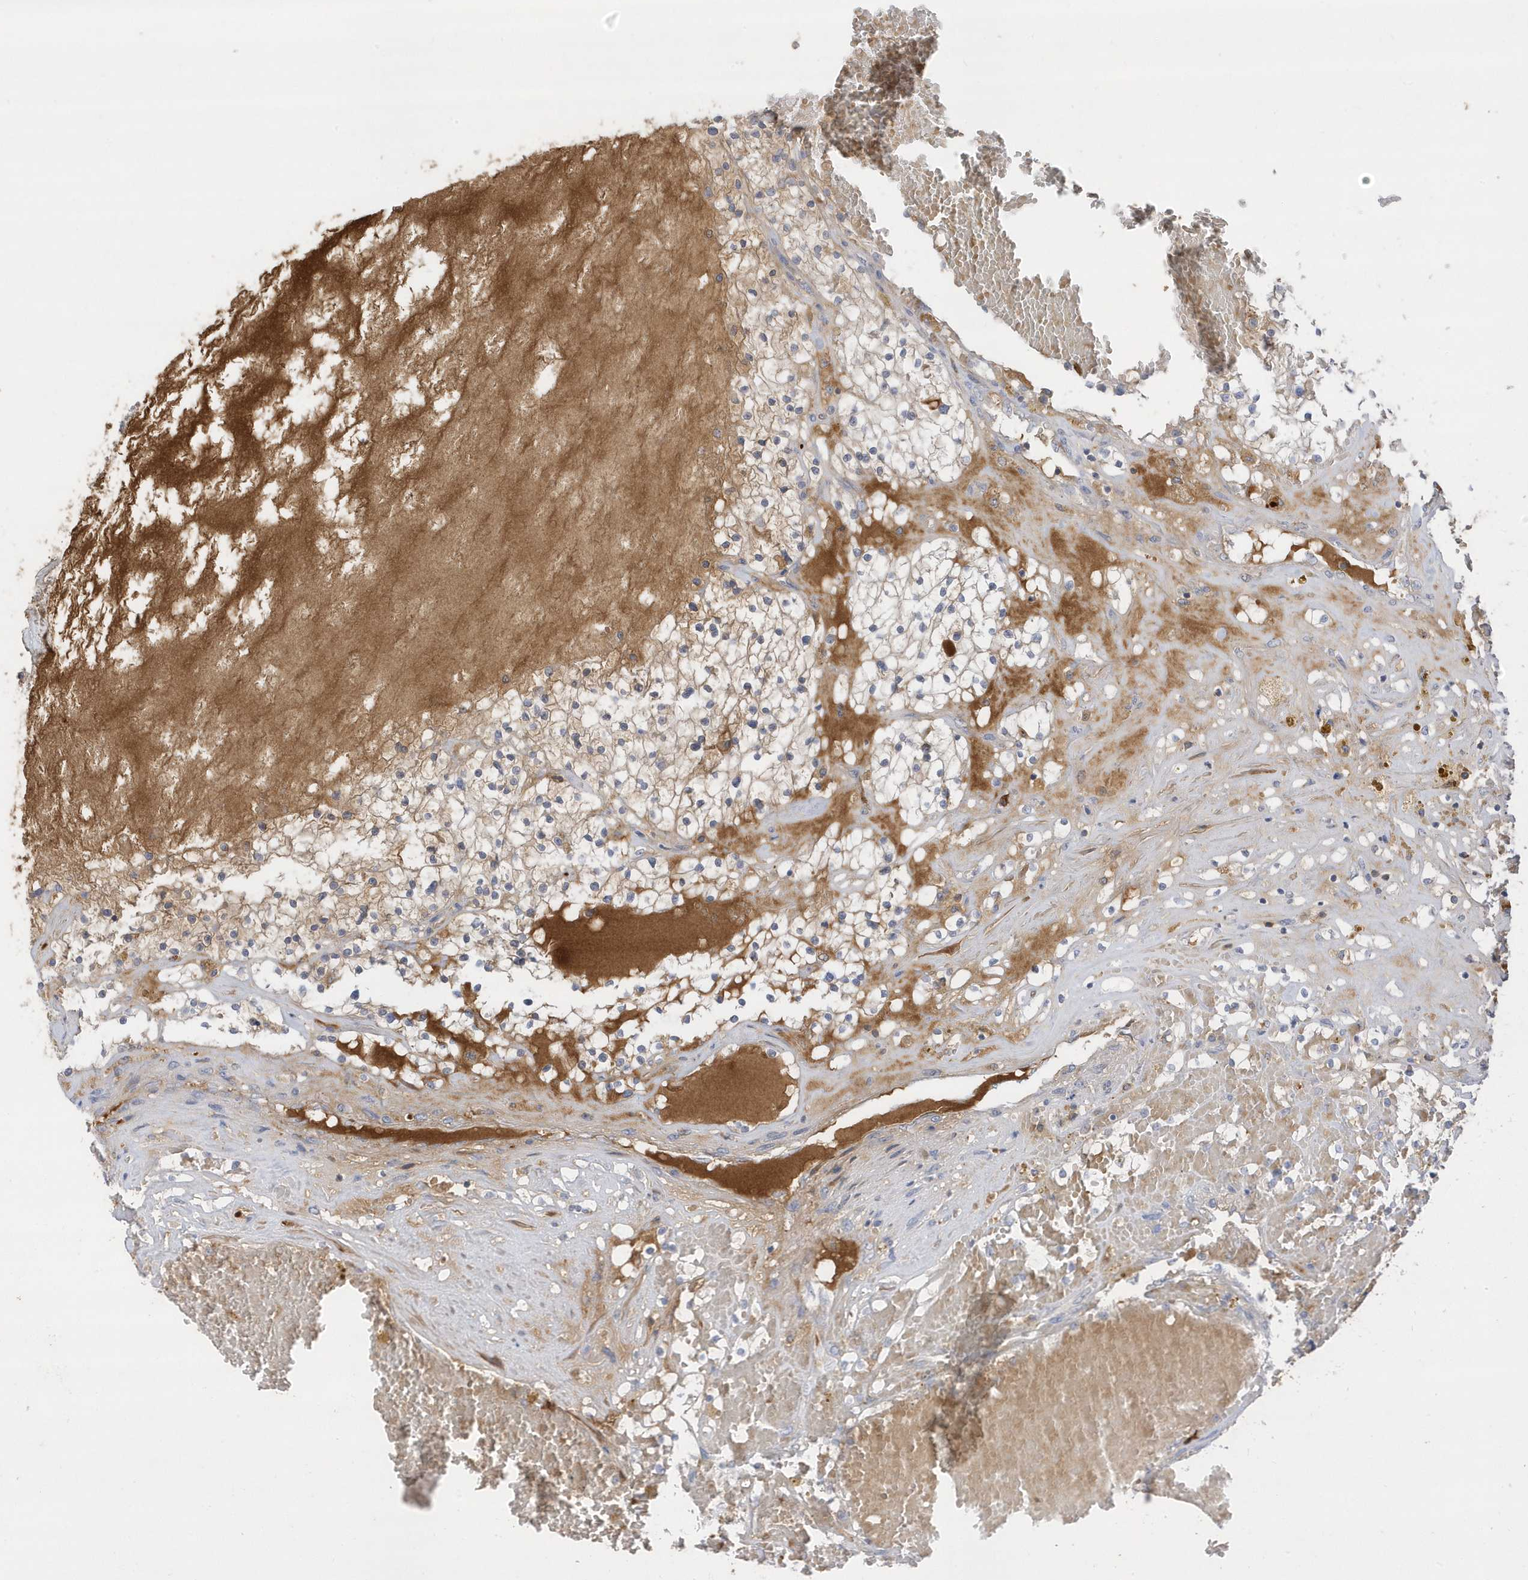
{"staining": {"intensity": "weak", "quantity": "25%-75%", "location": "cytoplasmic/membranous"}, "tissue": "renal cancer", "cell_type": "Tumor cells", "image_type": "cancer", "snomed": [{"axis": "morphology", "description": "Normal tissue, NOS"}, {"axis": "morphology", "description": "Adenocarcinoma, NOS"}, {"axis": "topography", "description": "Kidney"}], "caption": "This is a histology image of IHC staining of renal adenocarcinoma, which shows weak expression in the cytoplasmic/membranous of tumor cells.", "gene": "DPP9", "patient": {"sex": "male", "age": 68}}